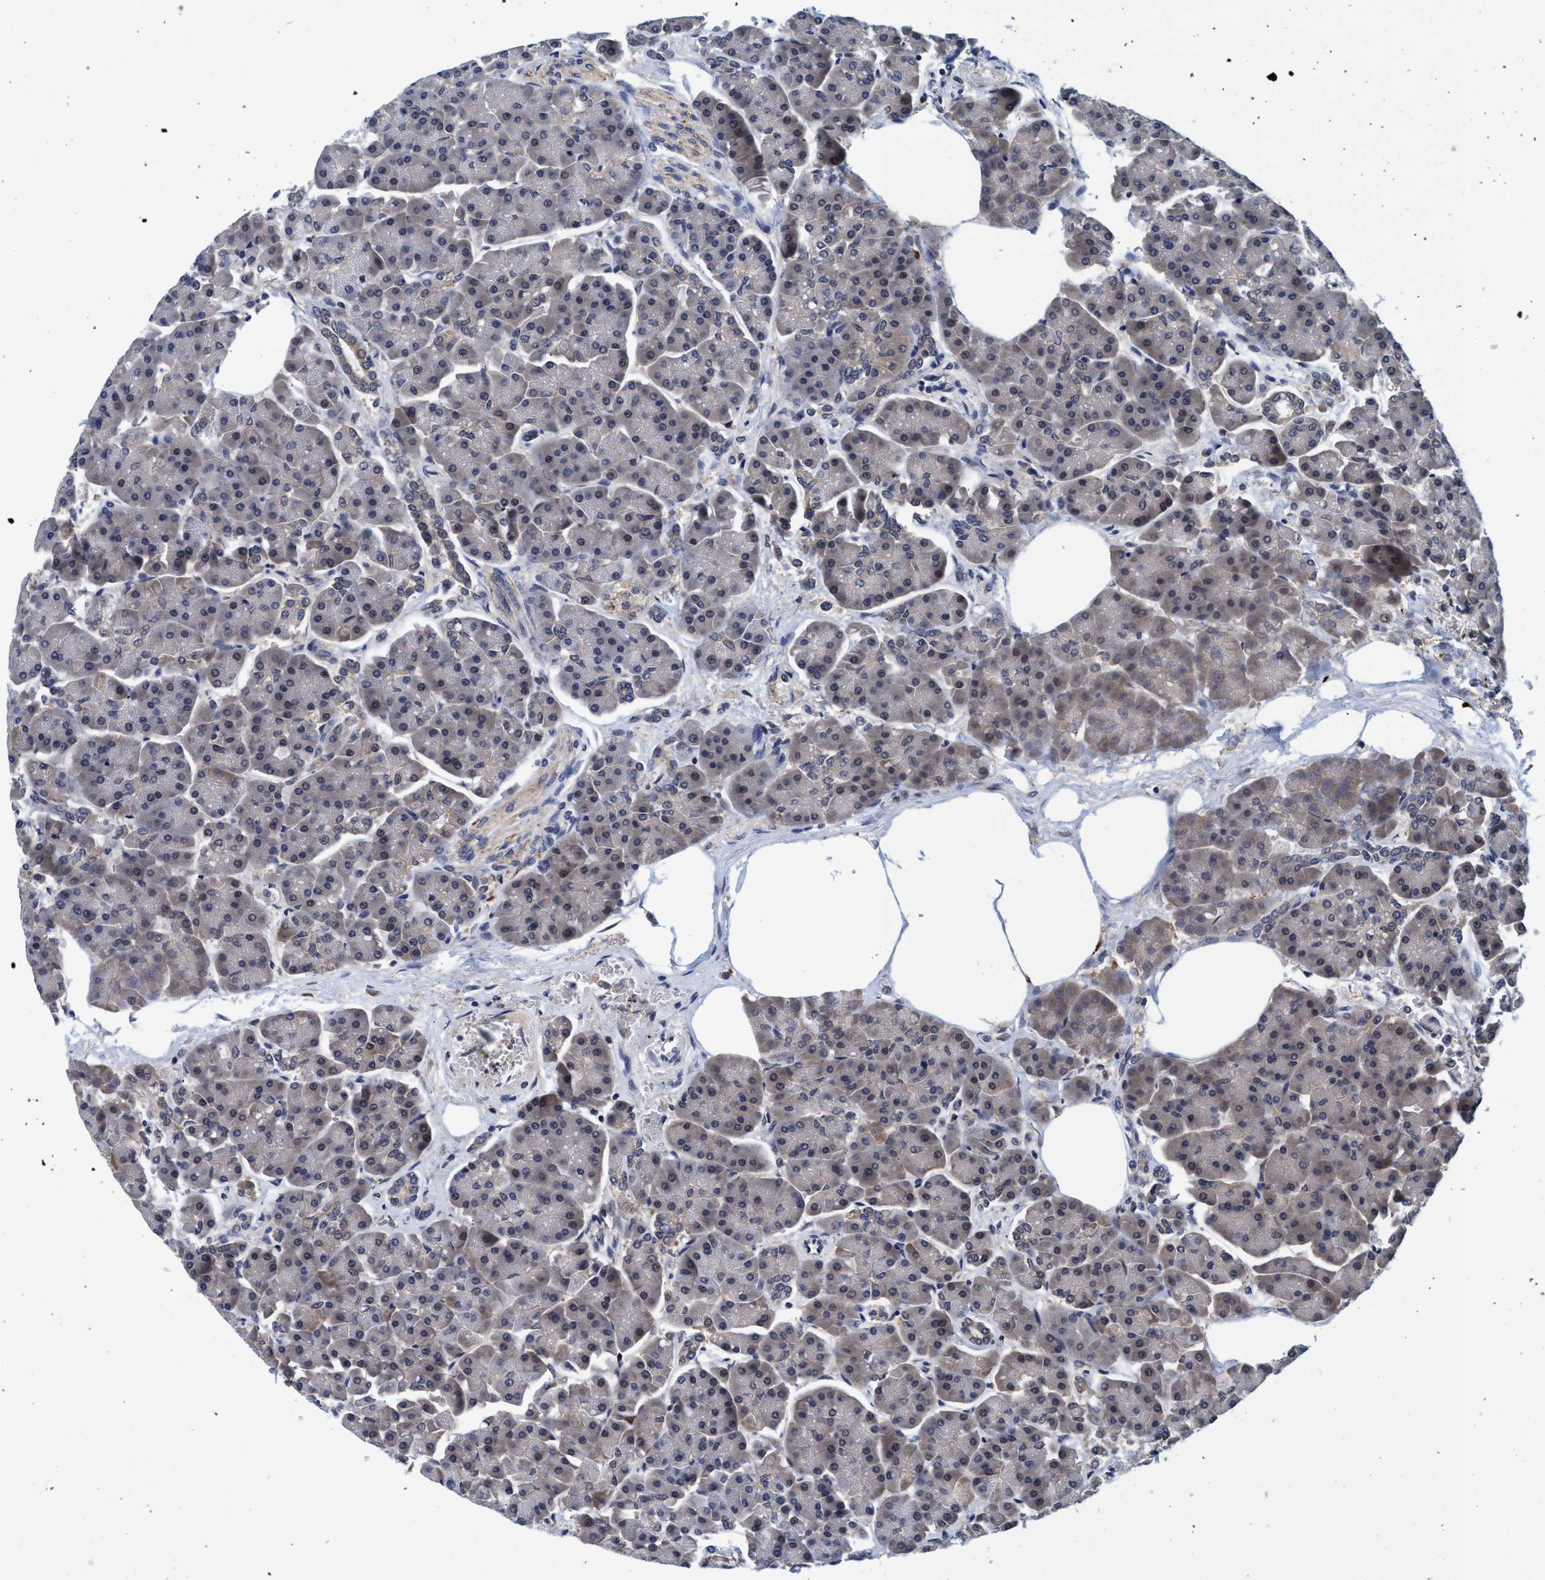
{"staining": {"intensity": "weak", "quantity": "25%-75%", "location": "cytoplasmic/membranous"}, "tissue": "pancreas", "cell_type": "Exocrine glandular cells", "image_type": "normal", "snomed": [{"axis": "morphology", "description": "Normal tissue, NOS"}, {"axis": "topography", "description": "Pancreas"}], "caption": "About 25%-75% of exocrine glandular cells in unremarkable pancreas demonstrate weak cytoplasmic/membranous protein positivity as visualized by brown immunohistochemical staining.", "gene": "PSMD12", "patient": {"sex": "female", "age": 70}}